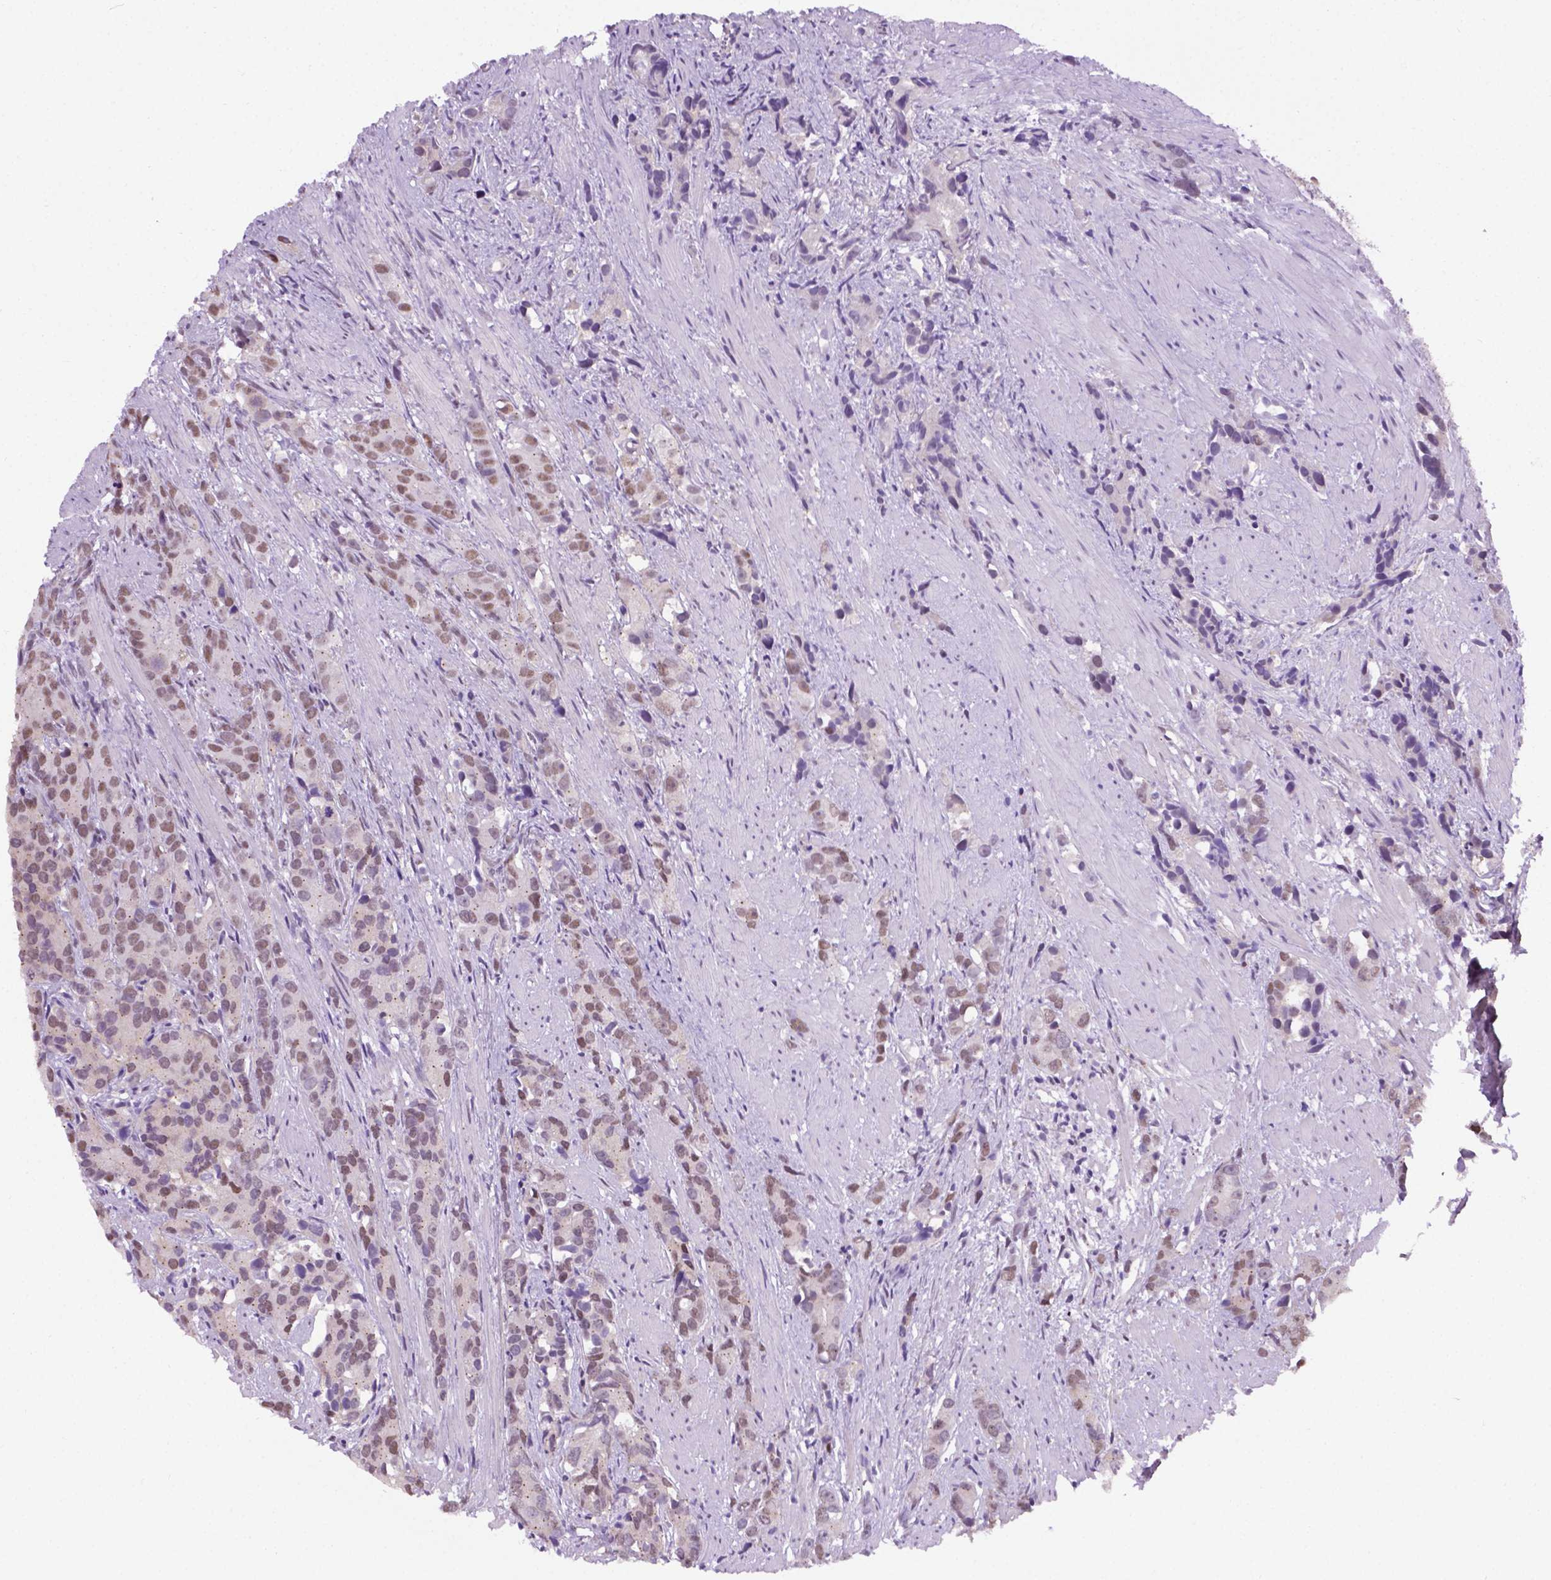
{"staining": {"intensity": "moderate", "quantity": ">75%", "location": "nuclear"}, "tissue": "prostate cancer", "cell_type": "Tumor cells", "image_type": "cancer", "snomed": [{"axis": "morphology", "description": "Adenocarcinoma, High grade"}, {"axis": "topography", "description": "Prostate"}], "caption": "DAB immunohistochemical staining of prostate cancer (adenocarcinoma (high-grade)) exhibits moderate nuclear protein expression in approximately >75% of tumor cells.", "gene": "ABI2", "patient": {"sex": "male", "age": 90}}